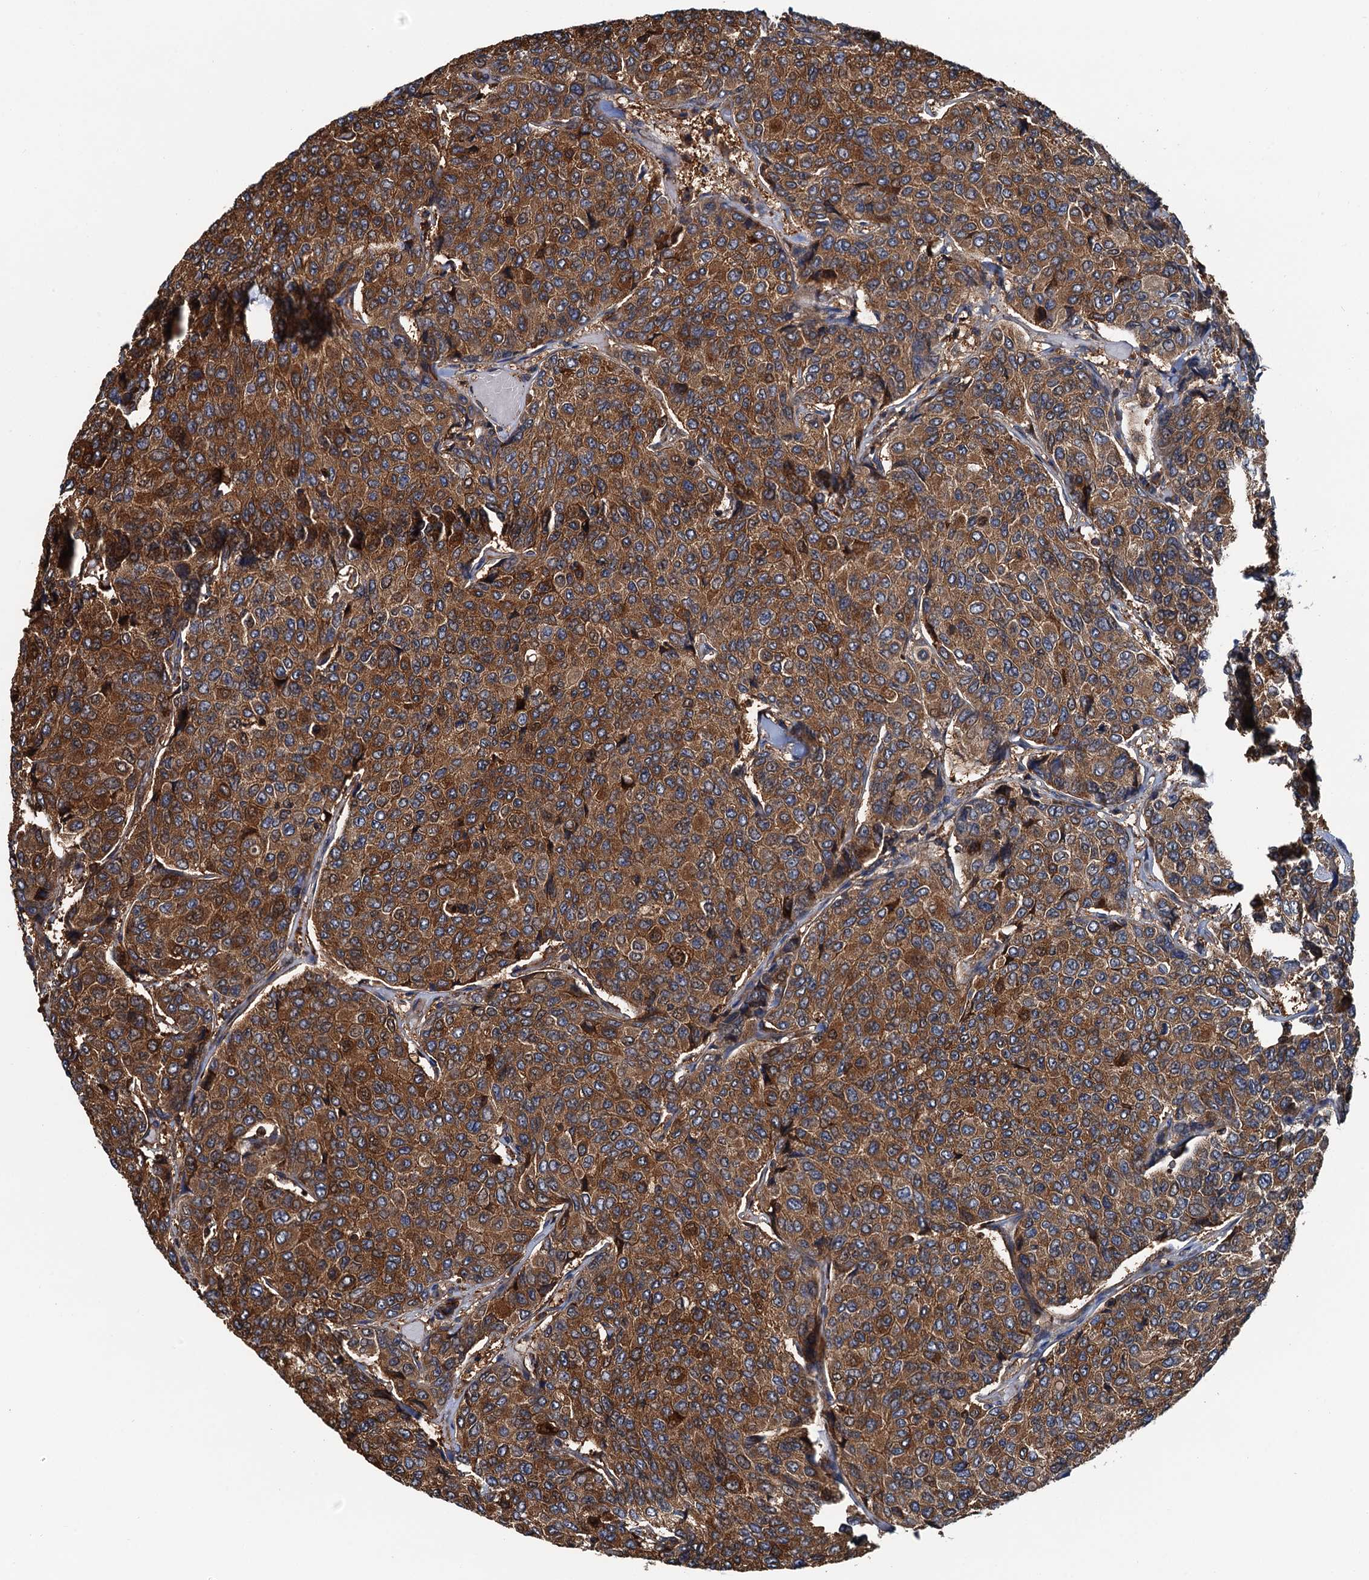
{"staining": {"intensity": "strong", "quantity": ">75%", "location": "cytoplasmic/membranous"}, "tissue": "breast cancer", "cell_type": "Tumor cells", "image_type": "cancer", "snomed": [{"axis": "morphology", "description": "Duct carcinoma"}, {"axis": "topography", "description": "Breast"}], "caption": "There is high levels of strong cytoplasmic/membranous positivity in tumor cells of breast cancer (invasive ductal carcinoma), as demonstrated by immunohistochemical staining (brown color).", "gene": "USP6NL", "patient": {"sex": "female", "age": 55}}